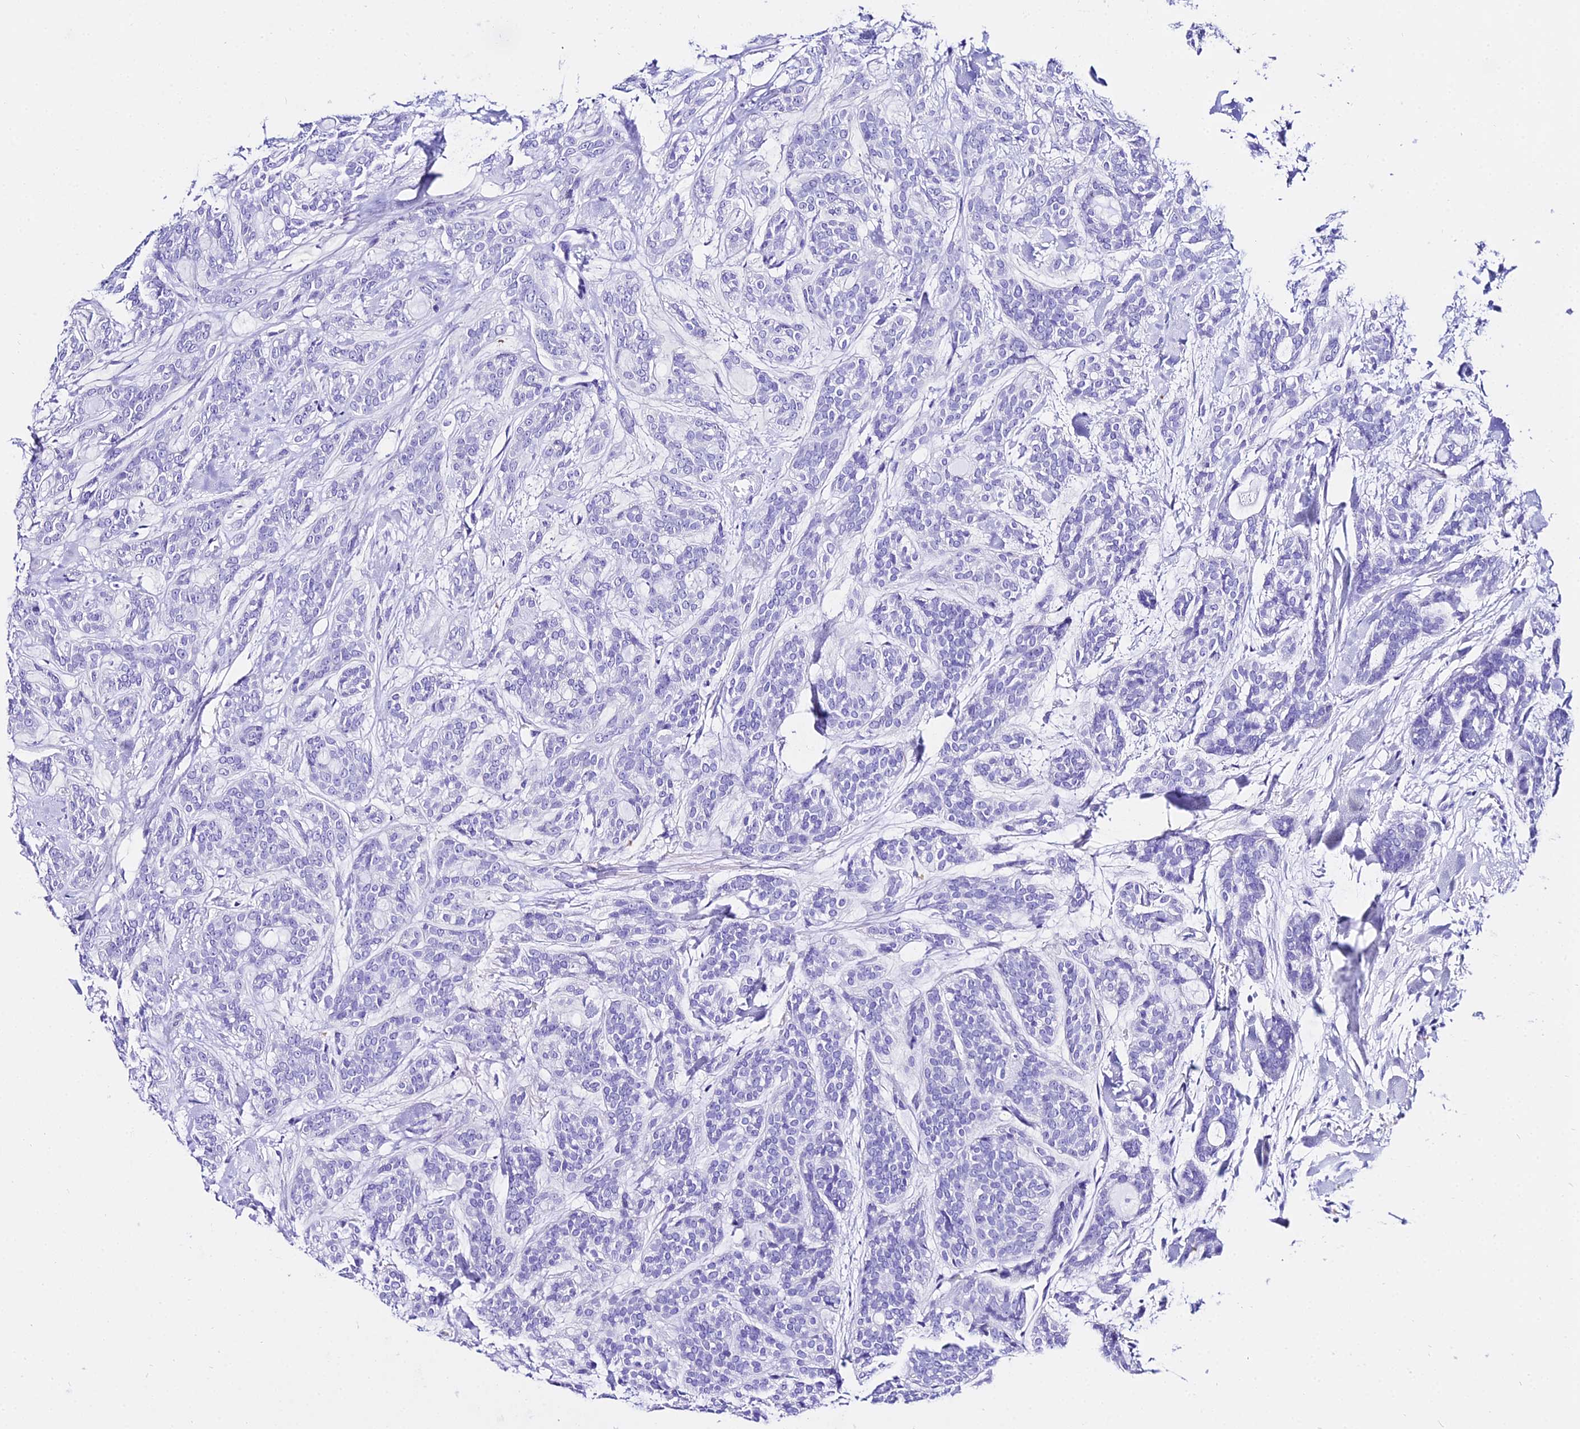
{"staining": {"intensity": "negative", "quantity": "none", "location": "none"}, "tissue": "head and neck cancer", "cell_type": "Tumor cells", "image_type": "cancer", "snomed": [{"axis": "morphology", "description": "Adenocarcinoma, NOS"}, {"axis": "topography", "description": "Head-Neck"}], "caption": "DAB (3,3'-diaminobenzidine) immunohistochemical staining of human adenocarcinoma (head and neck) shows no significant expression in tumor cells.", "gene": "TRMT44", "patient": {"sex": "male", "age": 66}}